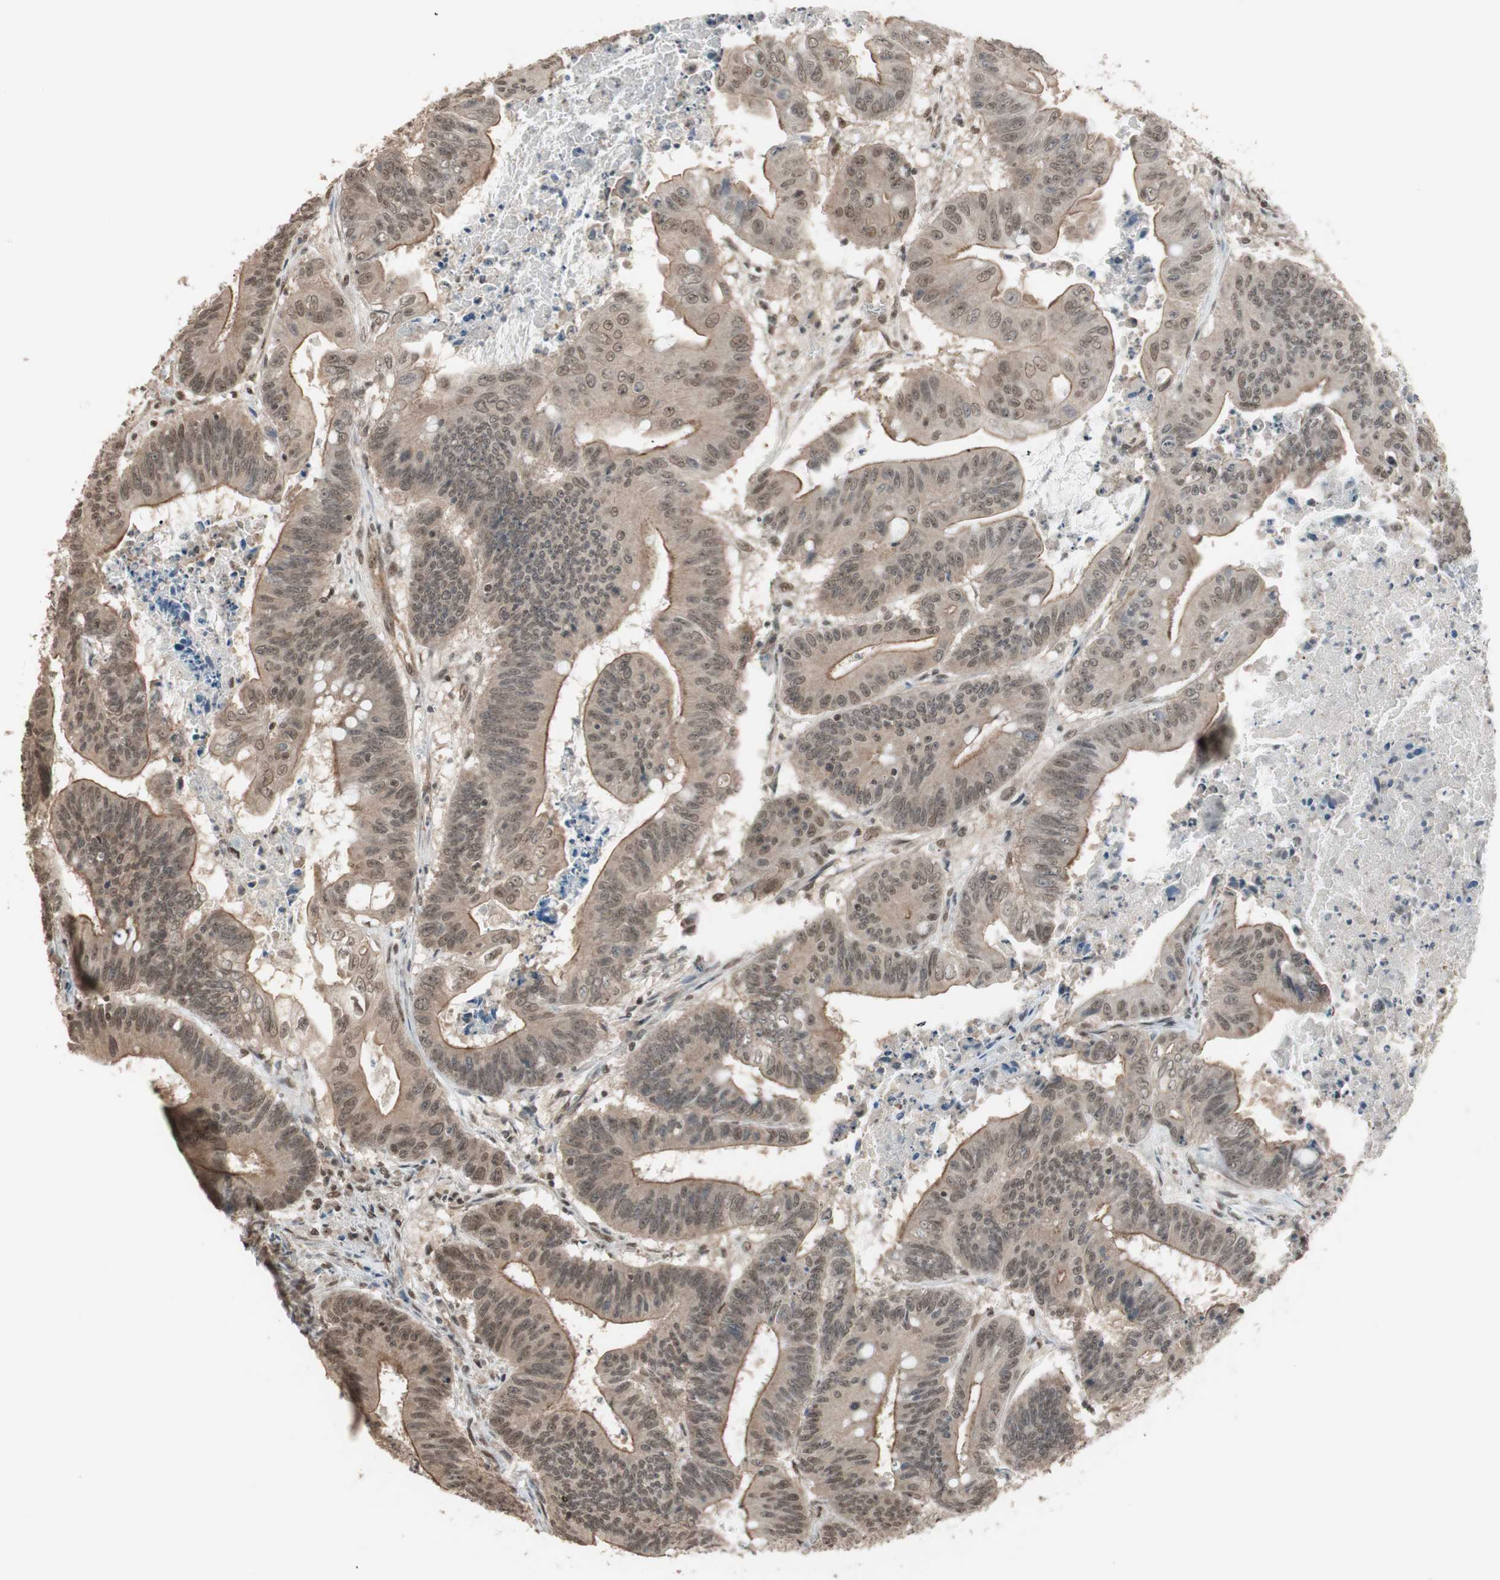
{"staining": {"intensity": "weak", "quantity": ">75%", "location": "cytoplasmic/membranous"}, "tissue": "colorectal cancer", "cell_type": "Tumor cells", "image_type": "cancer", "snomed": [{"axis": "morphology", "description": "Adenocarcinoma, NOS"}, {"axis": "topography", "description": "Colon"}], "caption": "Protein staining exhibits weak cytoplasmic/membranous positivity in approximately >75% of tumor cells in colorectal adenocarcinoma.", "gene": "DRAP1", "patient": {"sex": "male", "age": 45}}